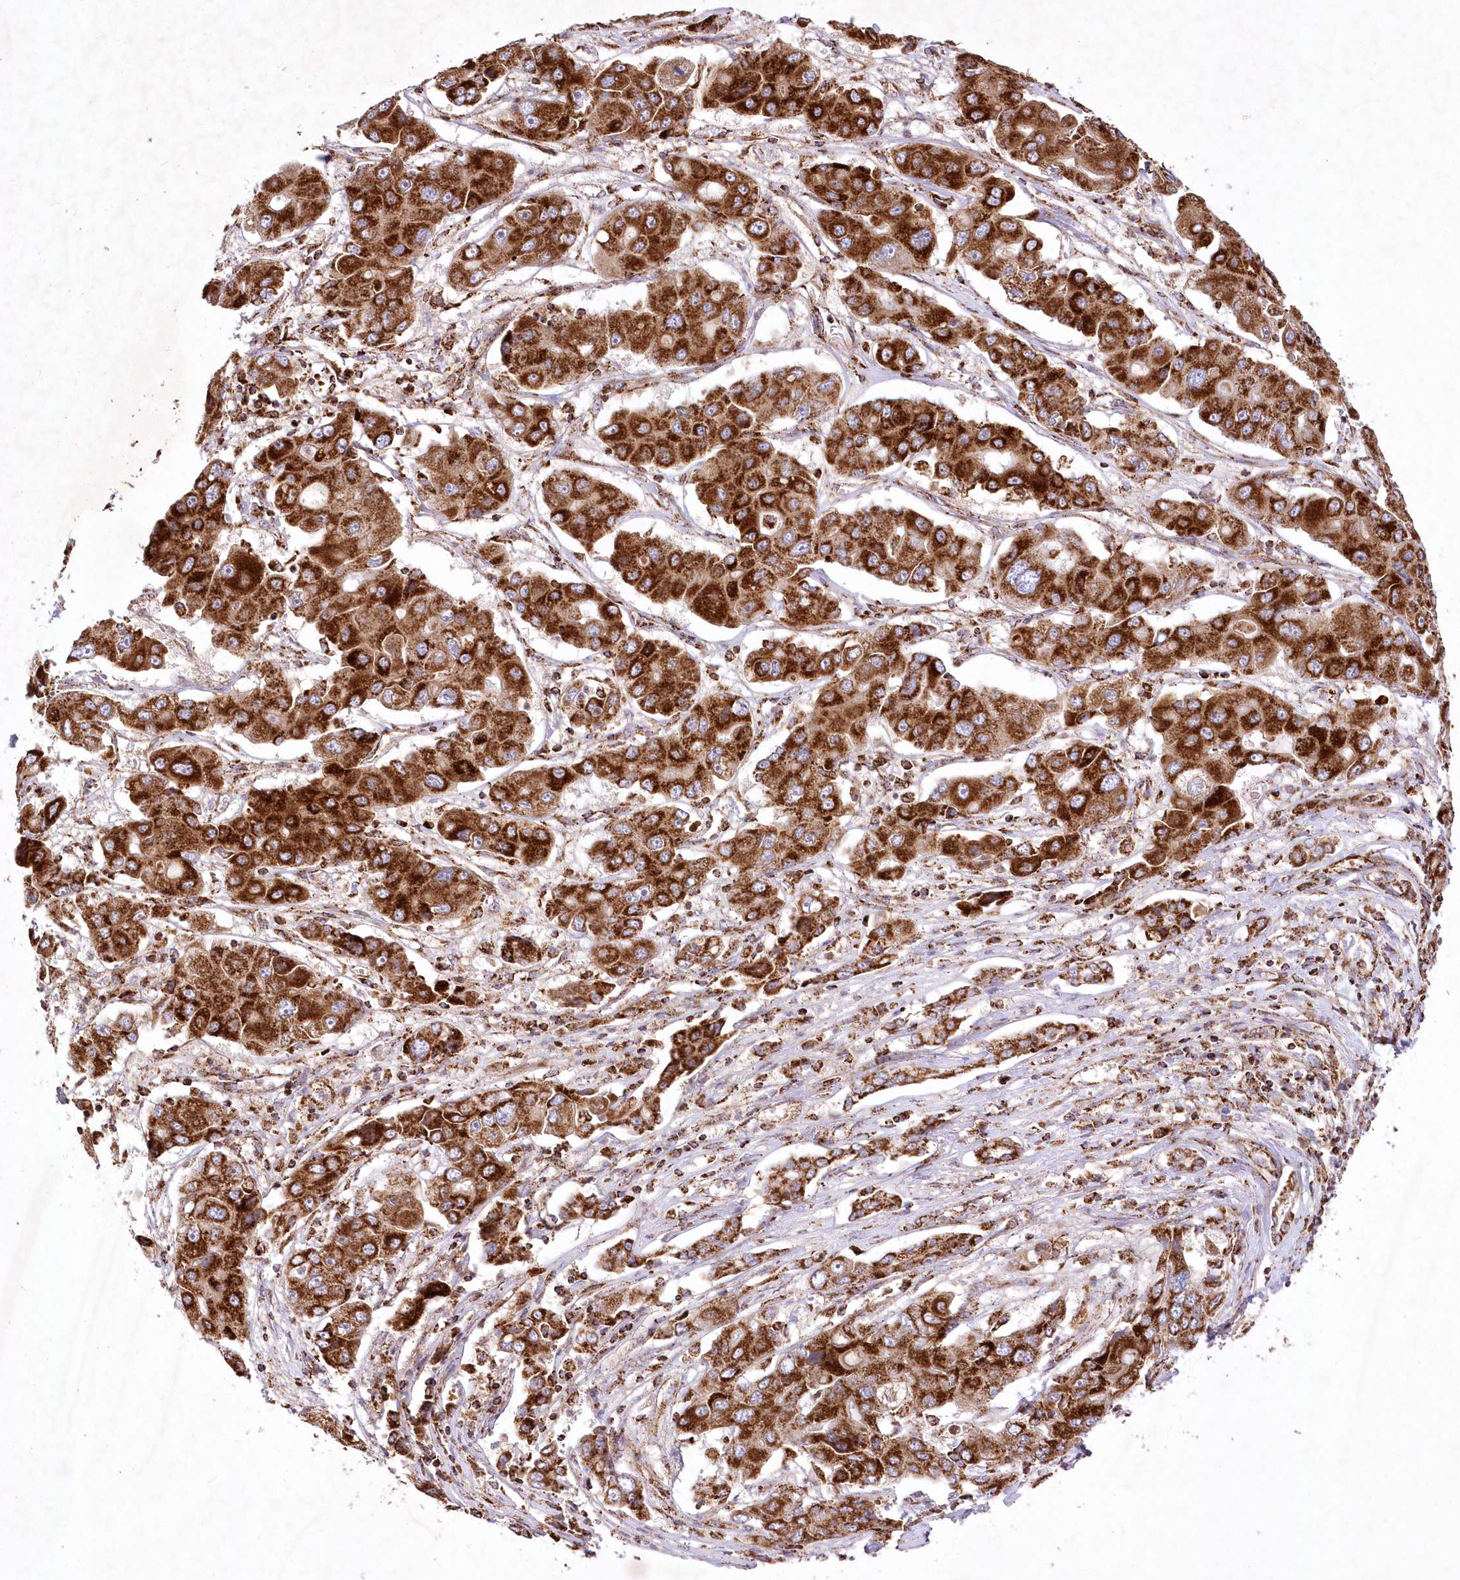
{"staining": {"intensity": "strong", "quantity": ">75%", "location": "cytoplasmic/membranous"}, "tissue": "liver cancer", "cell_type": "Tumor cells", "image_type": "cancer", "snomed": [{"axis": "morphology", "description": "Cholangiocarcinoma"}, {"axis": "topography", "description": "Liver"}], "caption": "Immunohistochemical staining of liver cholangiocarcinoma displays high levels of strong cytoplasmic/membranous expression in approximately >75% of tumor cells. The staining is performed using DAB brown chromogen to label protein expression. The nuclei are counter-stained blue using hematoxylin.", "gene": "ASNSD1", "patient": {"sex": "male", "age": 67}}